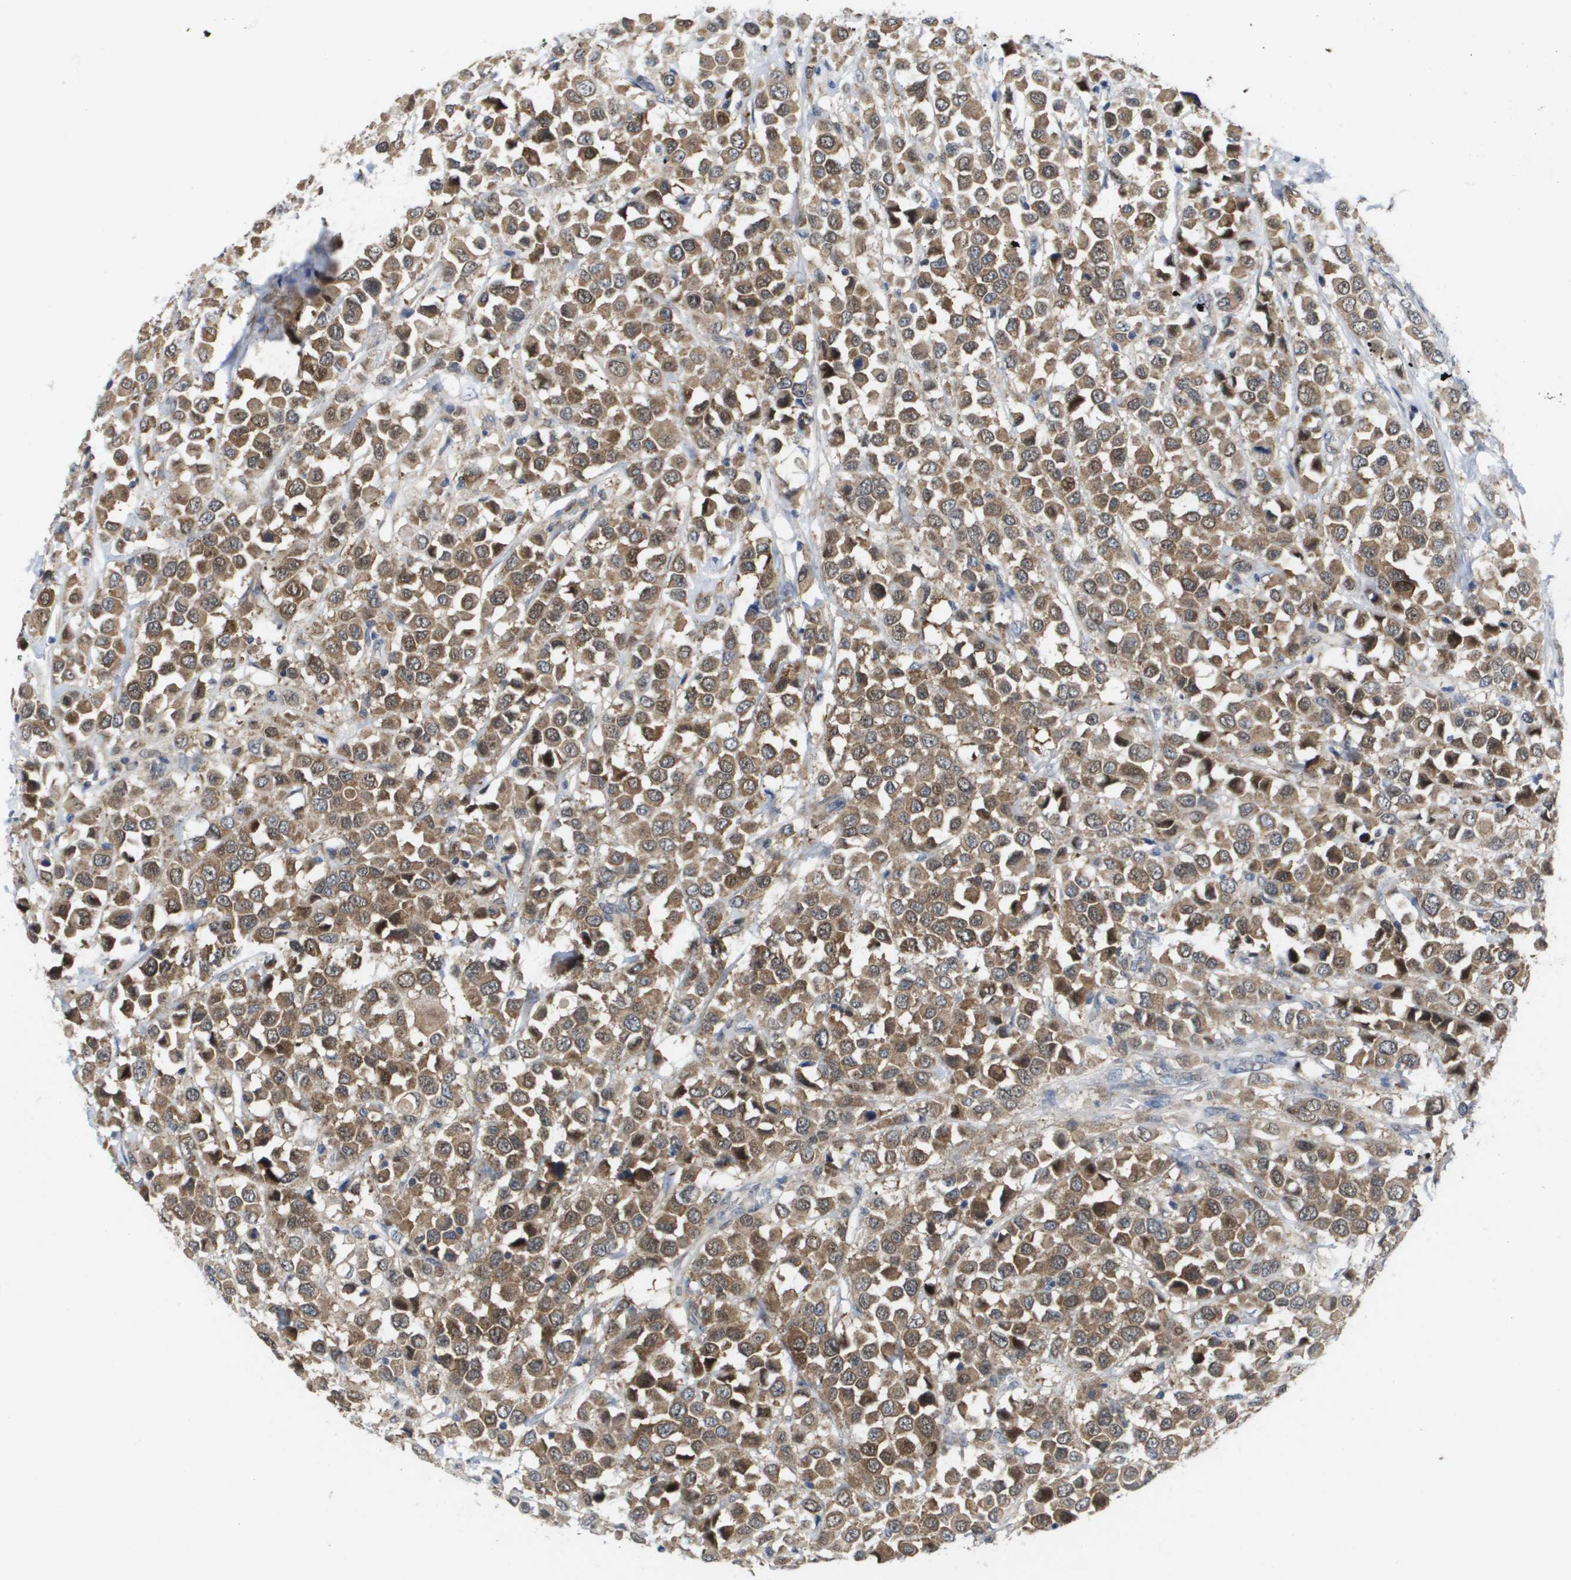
{"staining": {"intensity": "moderate", "quantity": ">75%", "location": "cytoplasmic/membranous"}, "tissue": "breast cancer", "cell_type": "Tumor cells", "image_type": "cancer", "snomed": [{"axis": "morphology", "description": "Duct carcinoma"}, {"axis": "topography", "description": "Breast"}], "caption": "Protein staining of breast cancer tissue shows moderate cytoplasmic/membranous staining in about >75% of tumor cells.", "gene": "FKBP4", "patient": {"sex": "female", "age": 61}}